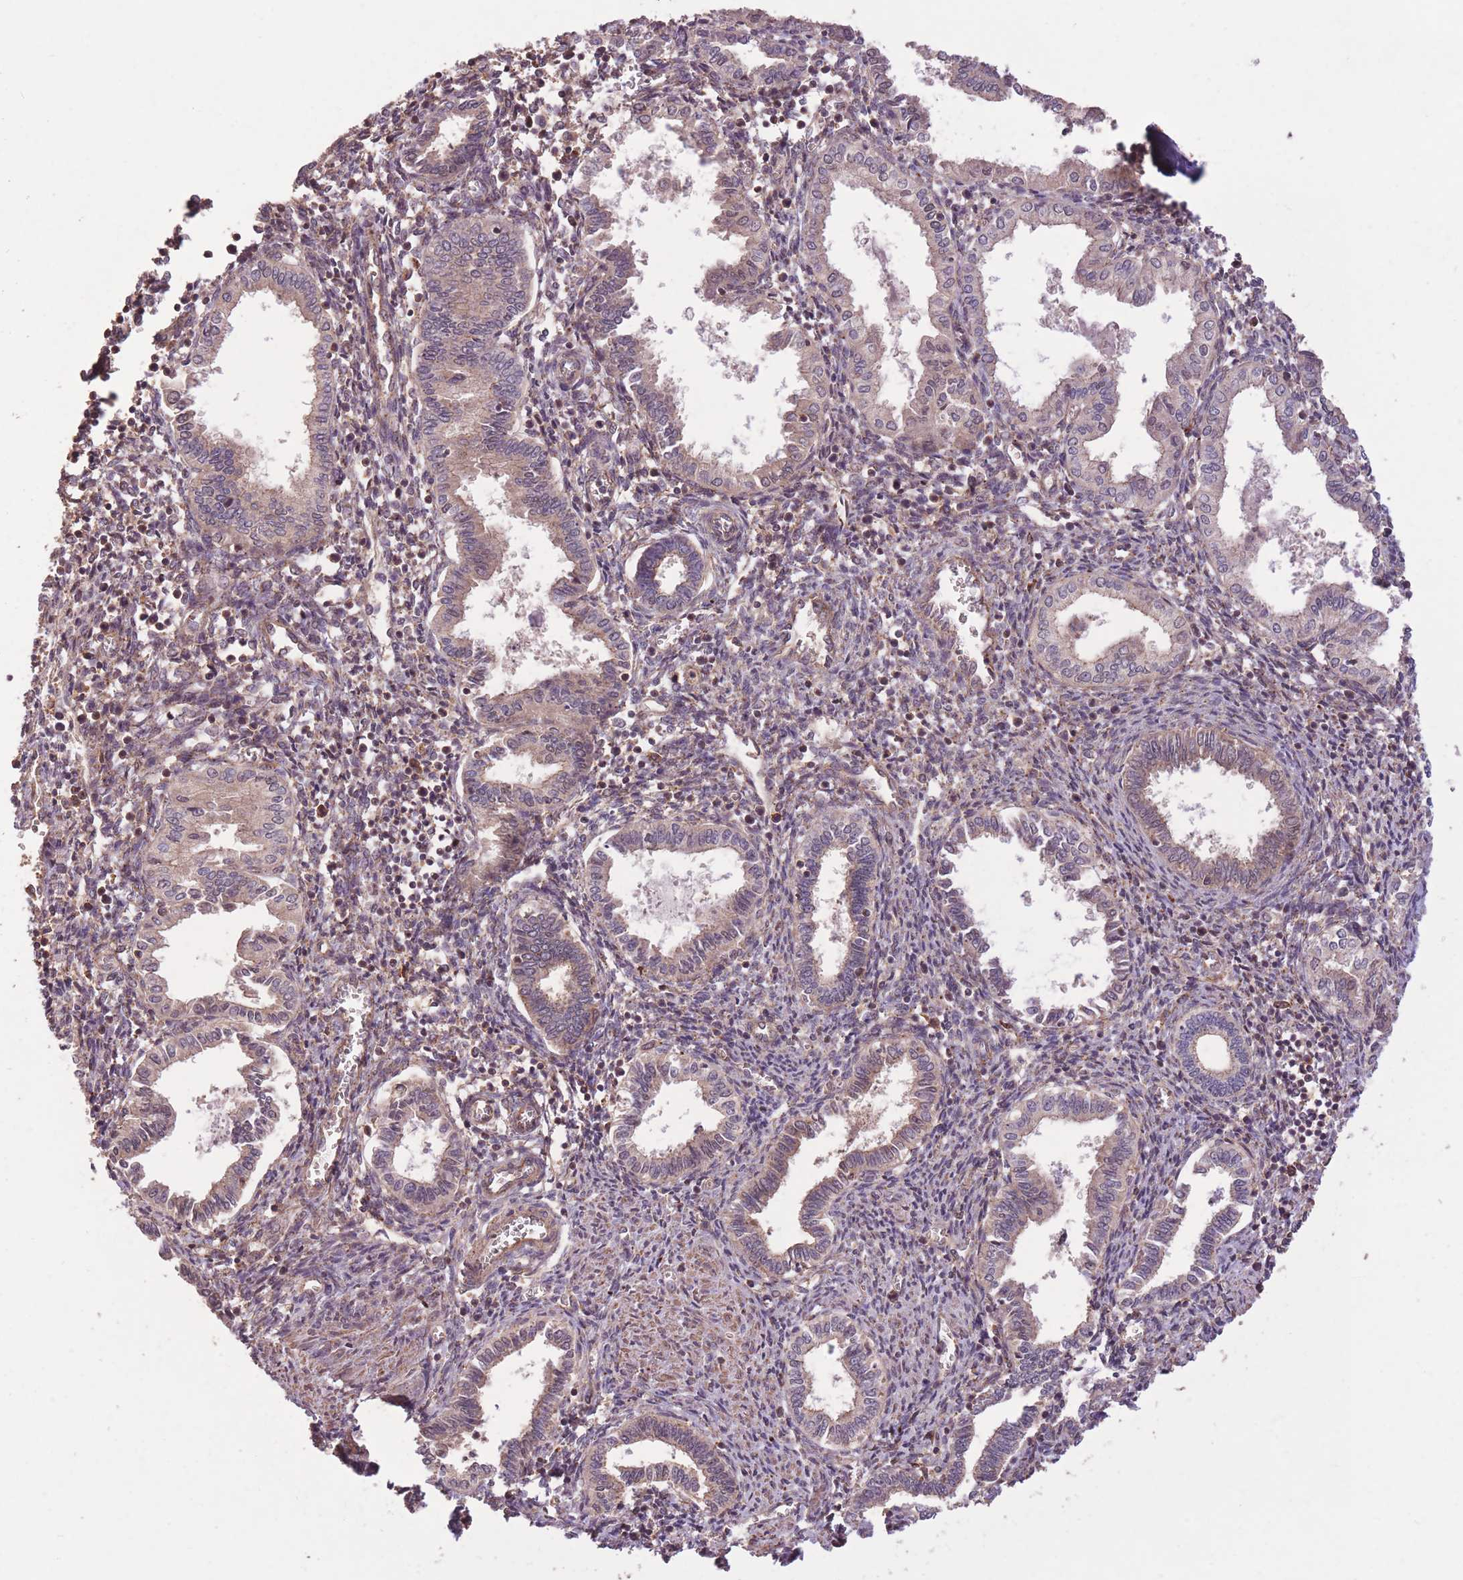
{"staining": {"intensity": "weak", "quantity": "25%-75%", "location": "cytoplasmic/membranous"}, "tissue": "endometrium", "cell_type": "Cells in endometrial stroma", "image_type": "normal", "snomed": [{"axis": "morphology", "description": "Normal tissue, NOS"}, {"axis": "topography", "description": "Endometrium"}], "caption": "The histopathology image demonstrates a brown stain indicating the presence of a protein in the cytoplasmic/membranous of cells in endometrial stroma in endometrium. Using DAB (brown) and hematoxylin (blue) stains, captured at high magnification using brightfield microscopy.", "gene": "POLR3F", "patient": {"sex": "female", "age": 37}}